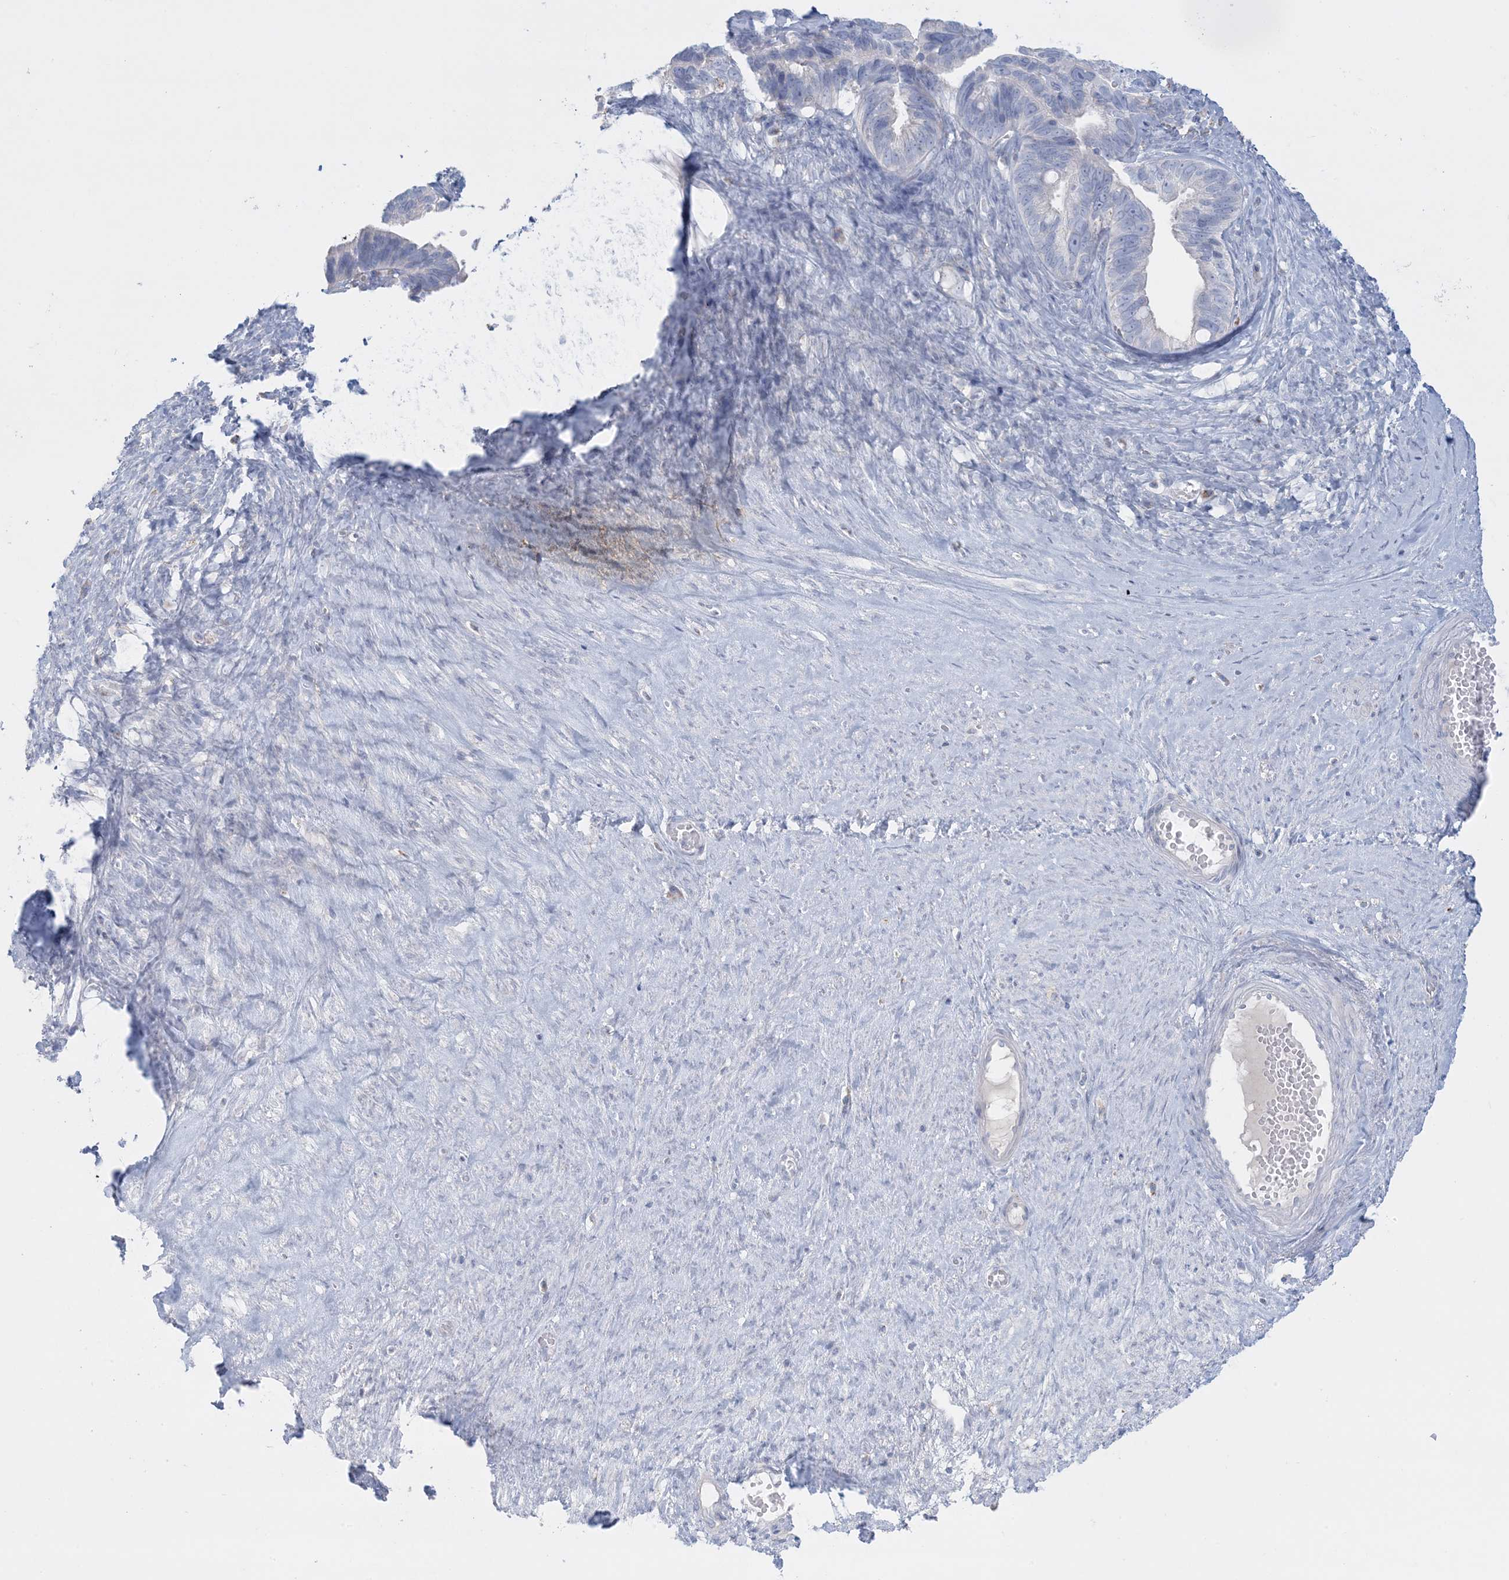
{"staining": {"intensity": "negative", "quantity": "none", "location": "none"}, "tissue": "ovarian cancer", "cell_type": "Tumor cells", "image_type": "cancer", "snomed": [{"axis": "morphology", "description": "Cystadenocarcinoma, serous, NOS"}, {"axis": "topography", "description": "Ovary"}], "caption": "Immunohistochemistry image of ovarian cancer (serous cystadenocarcinoma) stained for a protein (brown), which exhibits no expression in tumor cells.", "gene": "KCTD6", "patient": {"sex": "female", "age": 56}}